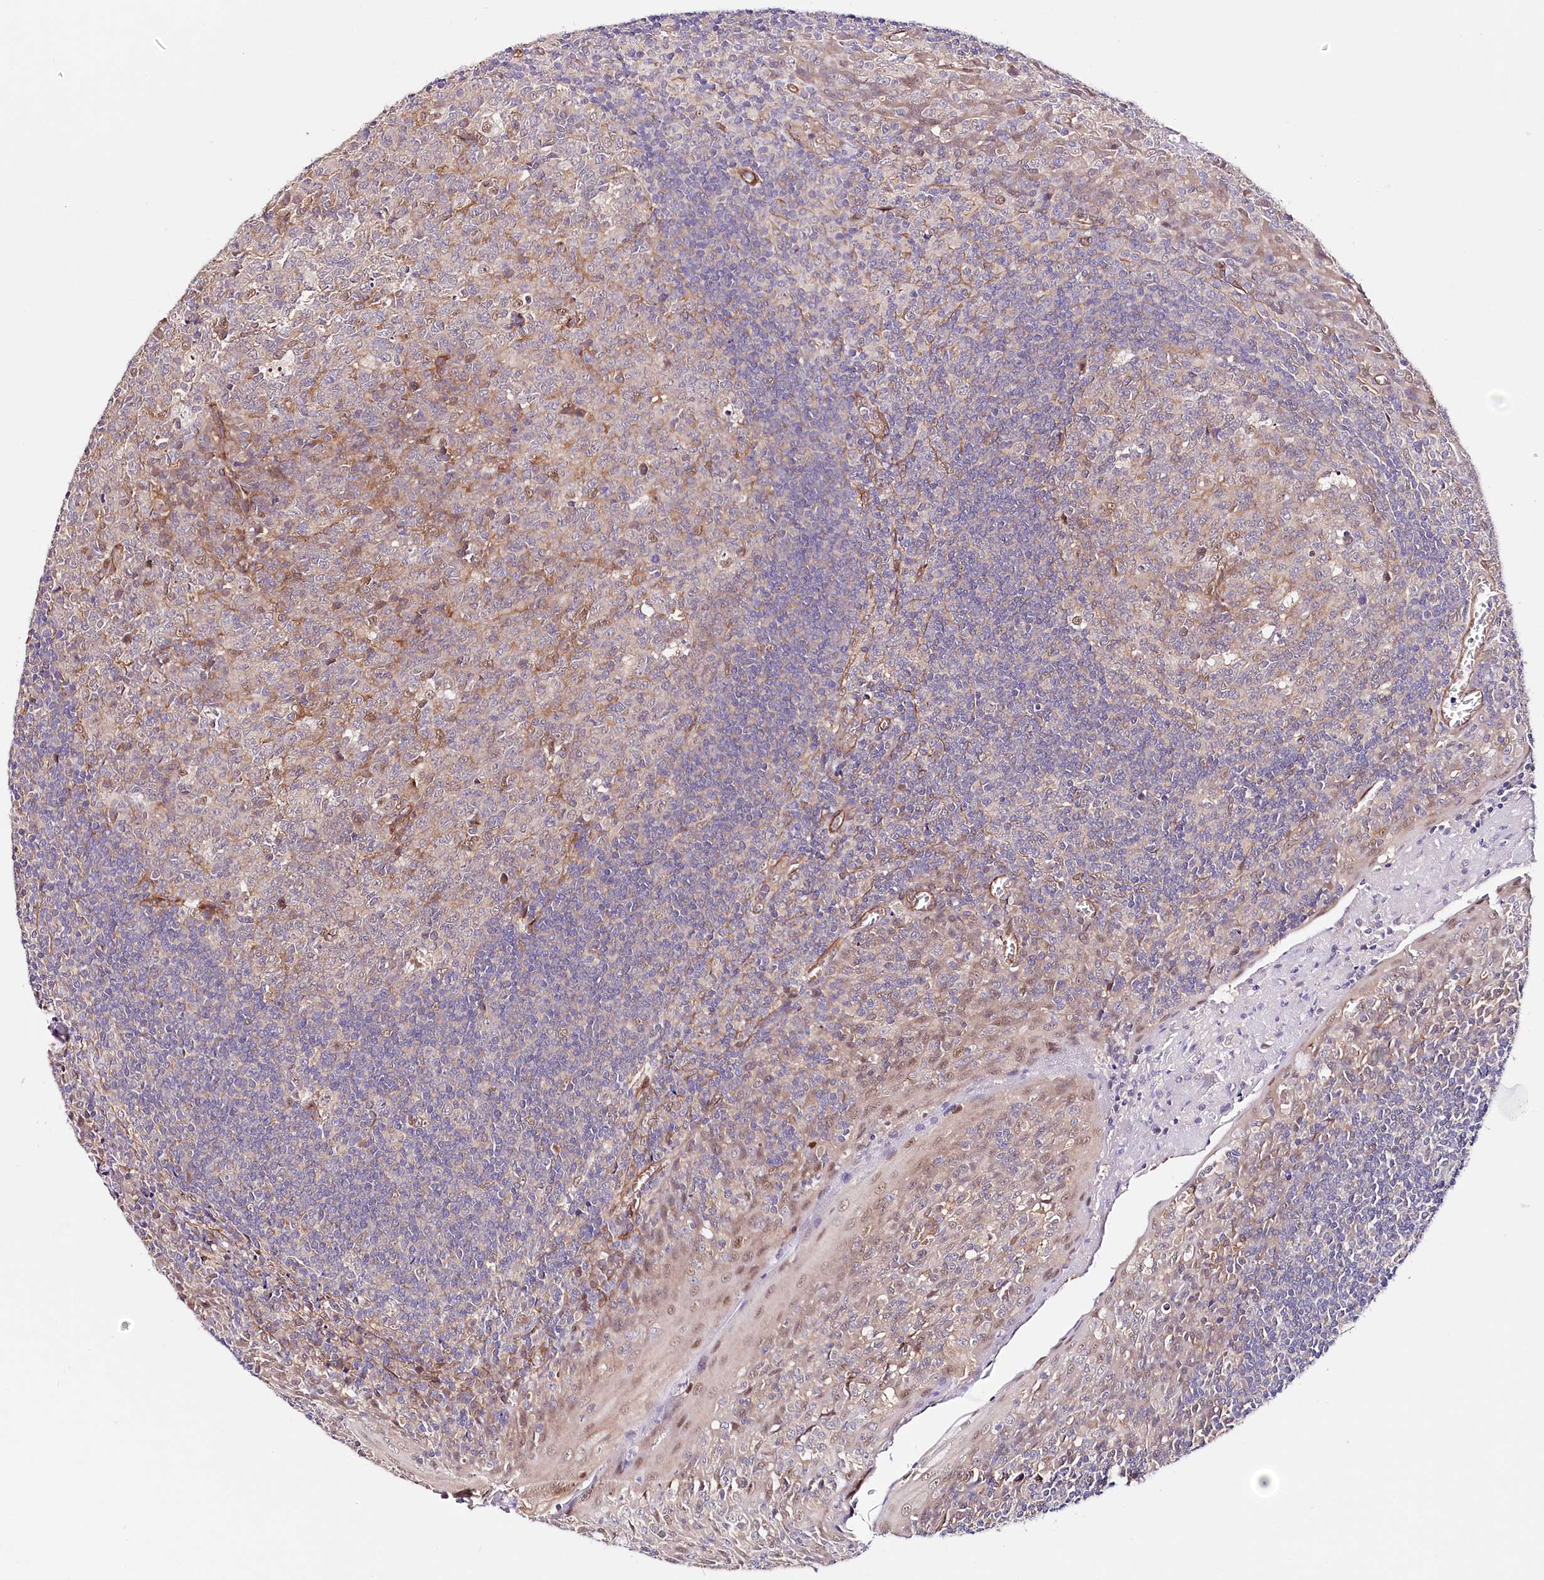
{"staining": {"intensity": "moderate", "quantity": "<25%", "location": "nuclear"}, "tissue": "tonsil", "cell_type": "Germinal center cells", "image_type": "normal", "snomed": [{"axis": "morphology", "description": "Normal tissue, NOS"}, {"axis": "topography", "description": "Tonsil"}], "caption": "Human tonsil stained for a protein (brown) demonstrates moderate nuclear positive expression in approximately <25% of germinal center cells.", "gene": "PPP2R5B", "patient": {"sex": "male", "age": 27}}